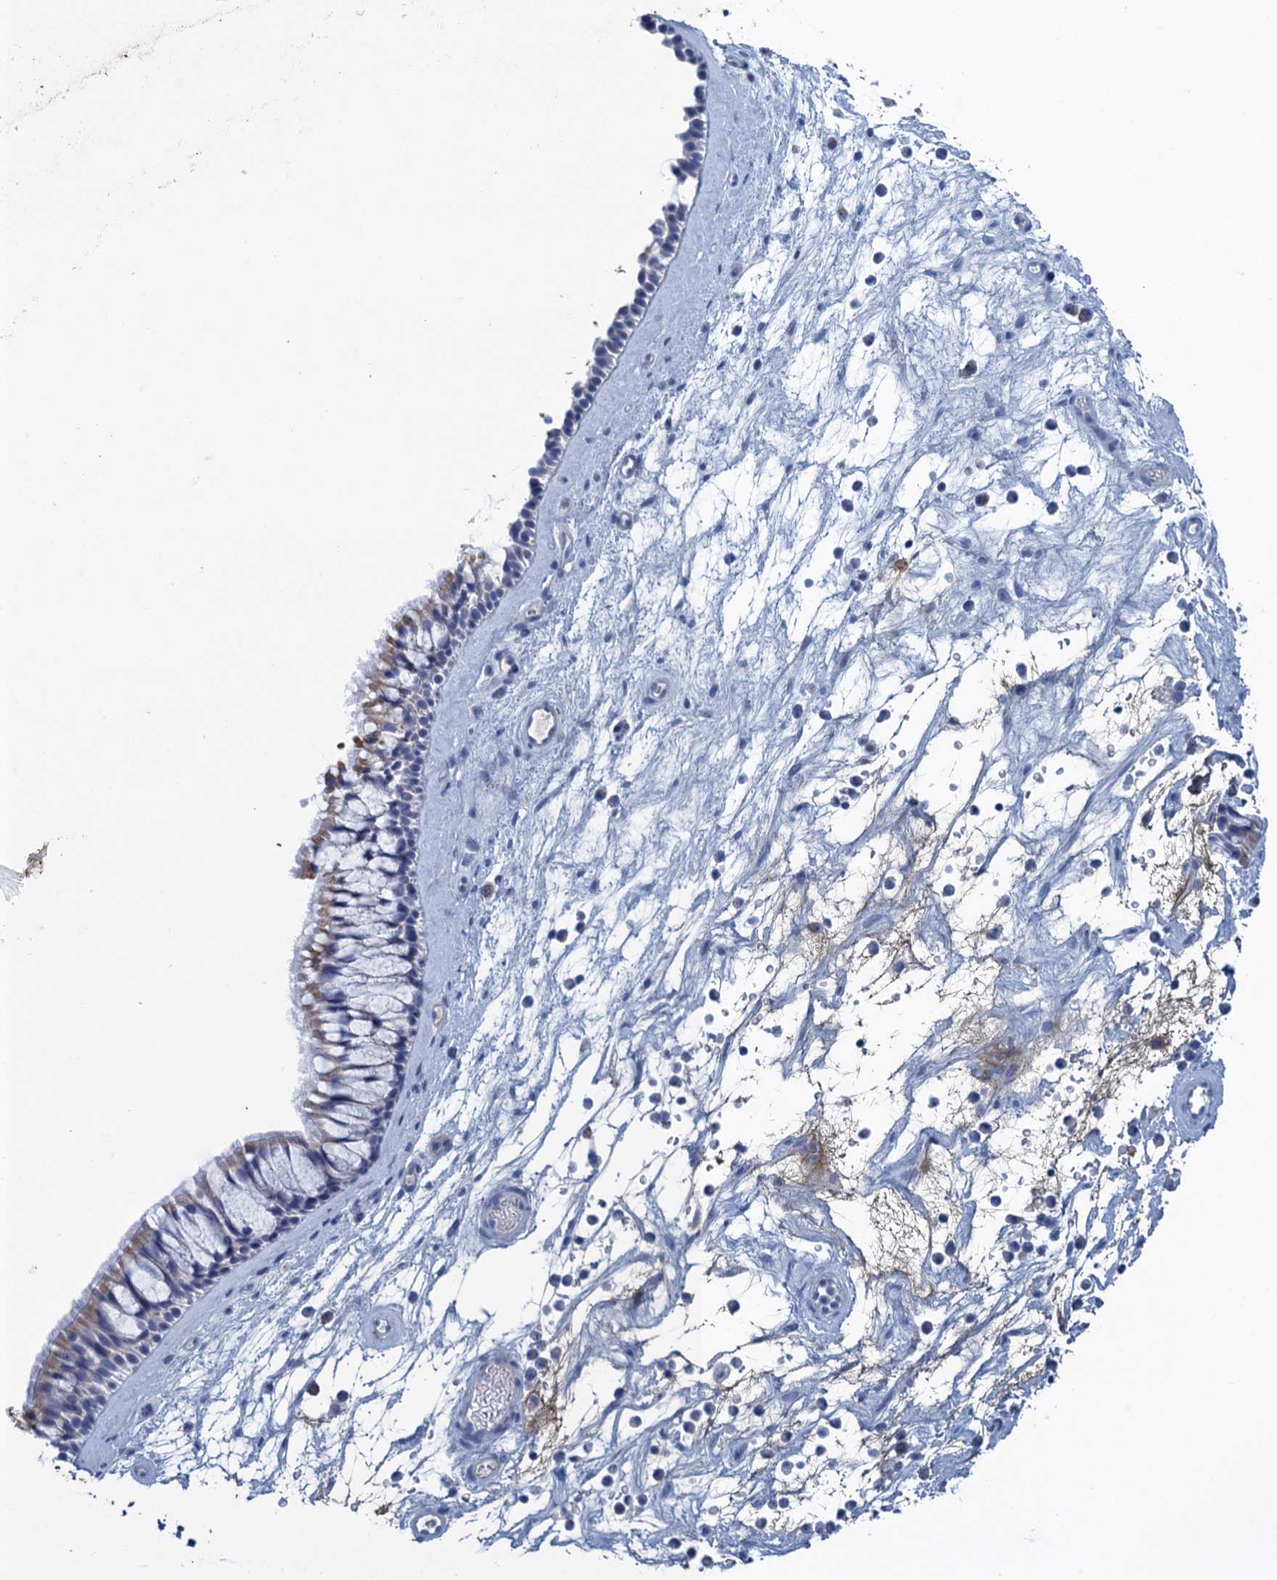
{"staining": {"intensity": "weak", "quantity": "25%-75%", "location": "cytoplasmic/membranous"}, "tissue": "nasopharynx", "cell_type": "Respiratory epithelial cells", "image_type": "normal", "snomed": [{"axis": "morphology", "description": "Normal tissue, NOS"}, {"axis": "topography", "description": "Nasopharynx"}], "caption": "This histopathology image demonstrates unremarkable nasopharynx stained with IHC to label a protein in brown. The cytoplasmic/membranous of respiratory epithelial cells show weak positivity for the protein. Nuclei are counter-stained blue.", "gene": "SCEL", "patient": {"sex": "male", "age": 64}}